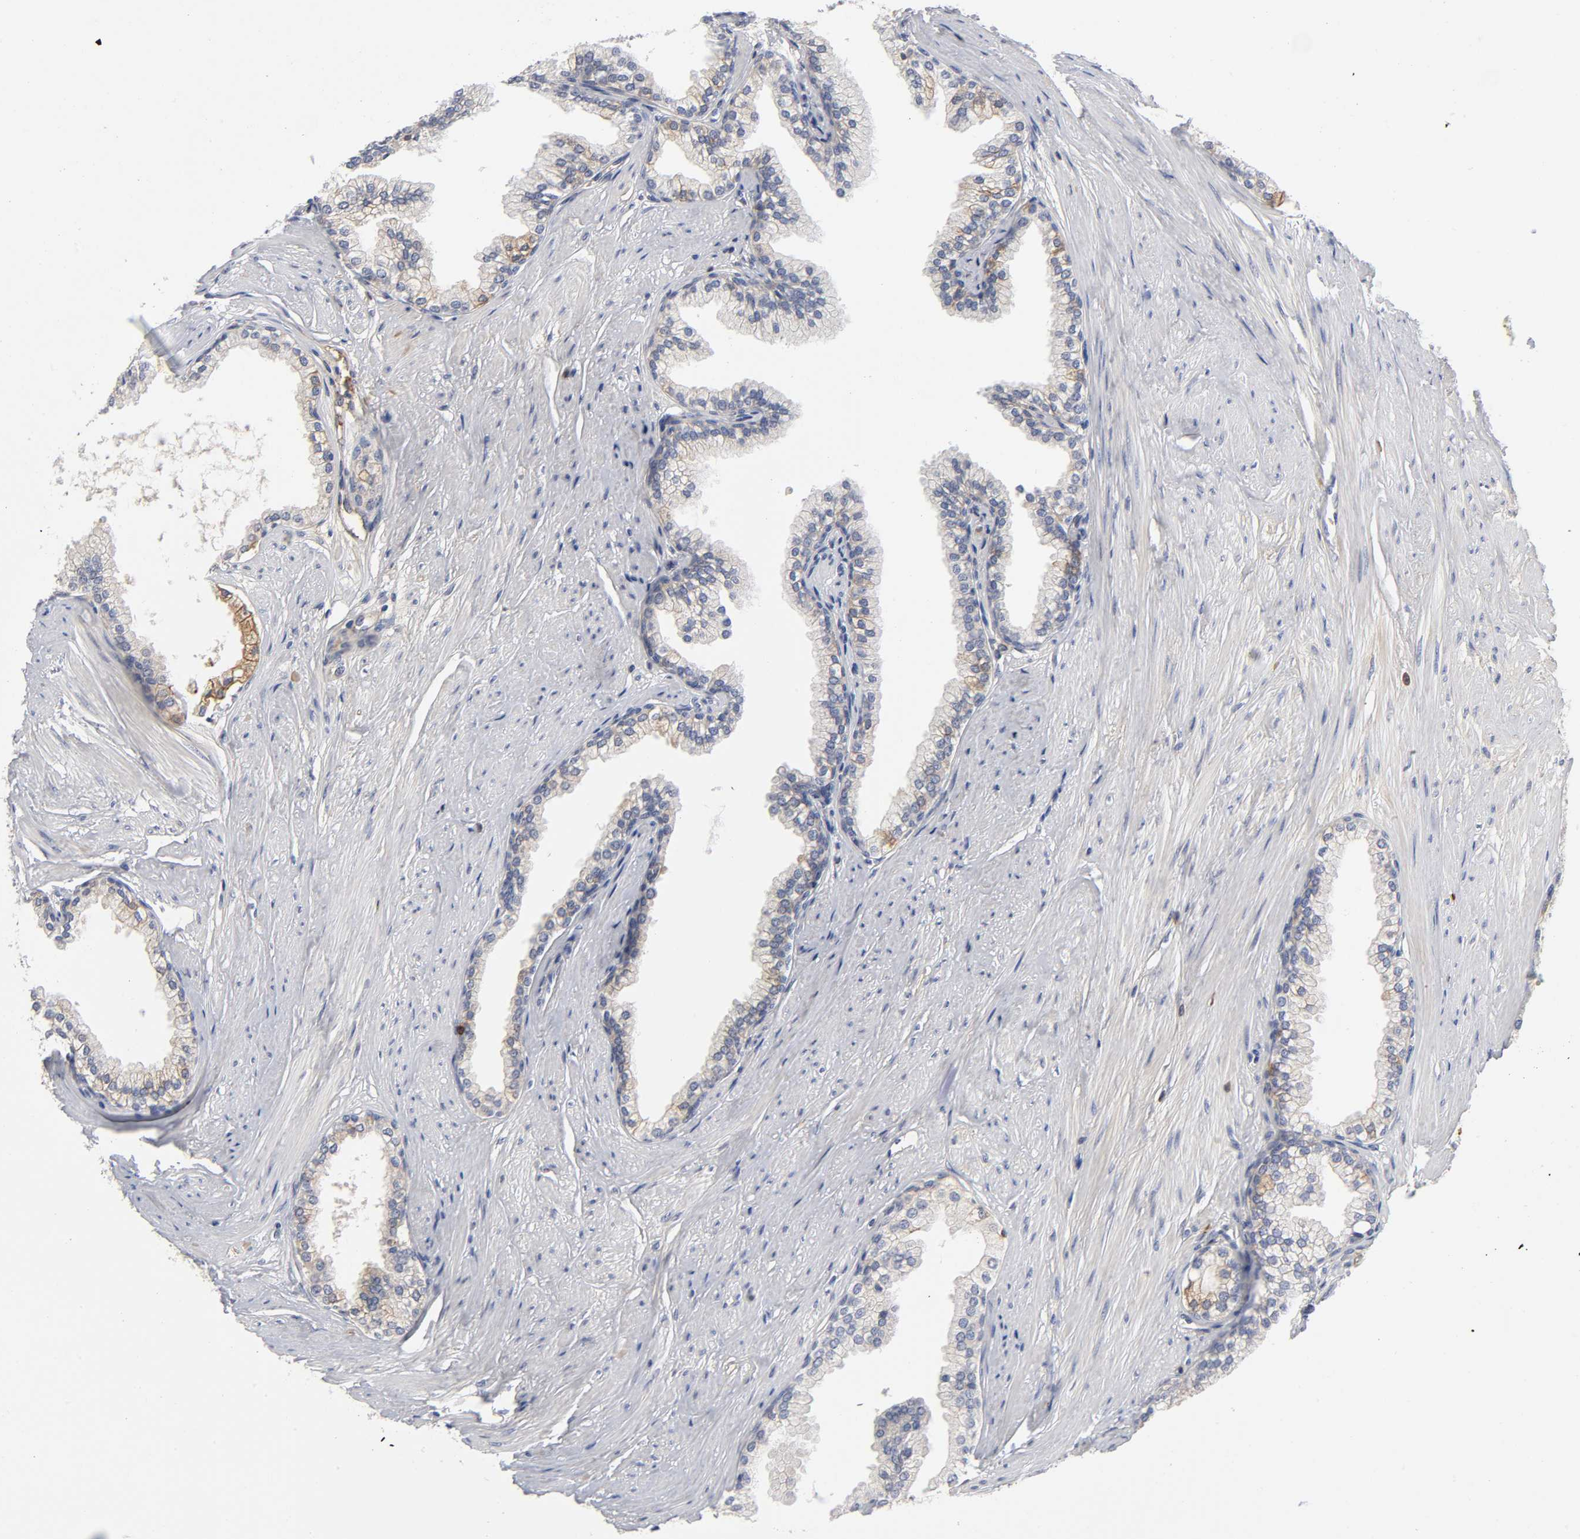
{"staining": {"intensity": "weak", "quantity": "25%-75%", "location": "cytoplasmic/membranous"}, "tissue": "prostate", "cell_type": "Glandular cells", "image_type": "normal", "snomed": [{"axis": "morphology", "description": "Normal tissue, NOS"}, {"axis": "topography", "description": "Prostate"}], "caption": "Protein expression analysis of unremarkable prostate demonstrates weak cytoplasmic/membranous positivity in approximately 25%-75% of glandular cells.", "gene": "NOVA1", "patient": {"sex": "male", "age": 64}}